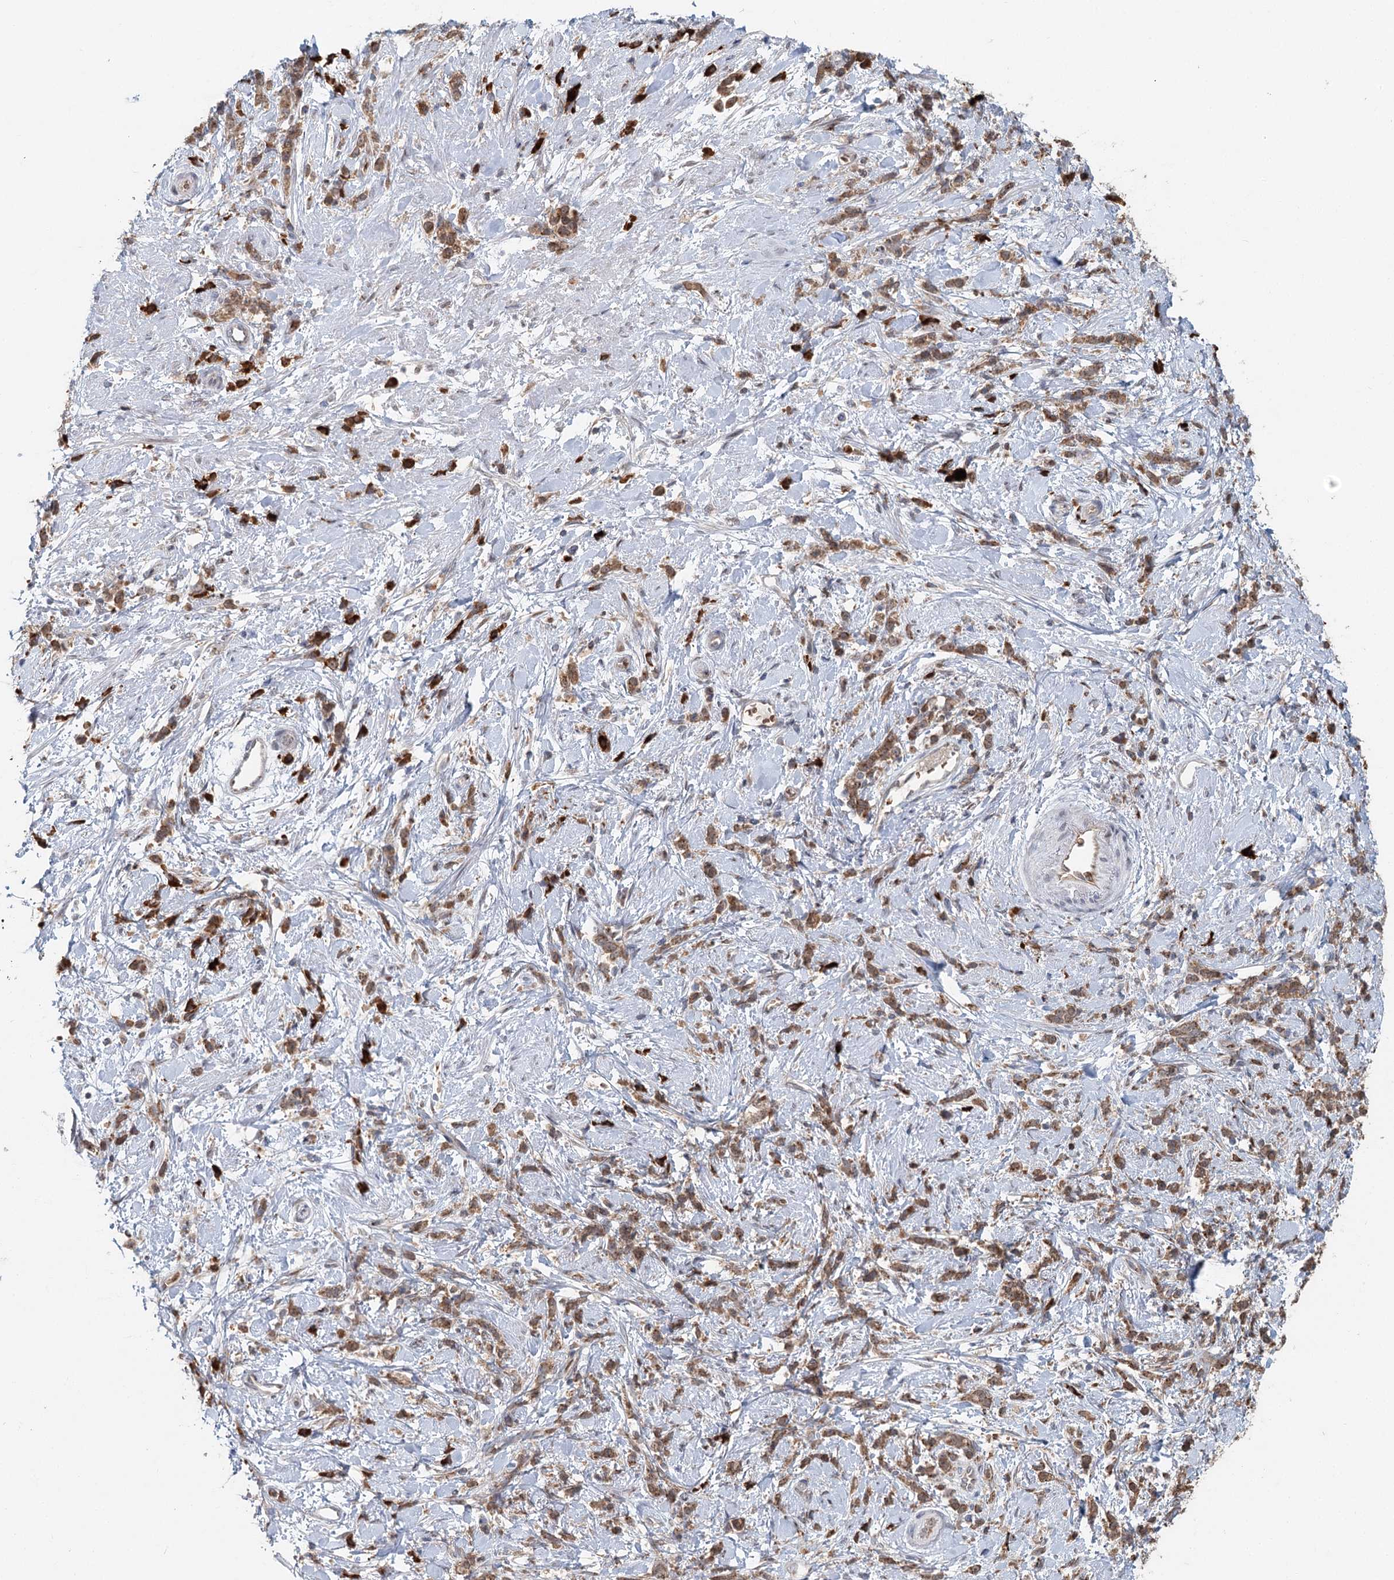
{"staining": {"intensity": "moderate", "quantity": ">75%", "location": "cytoplasmic/membranous"}, "tissue": "stomach cancer", "cell_type": "Tumor cells", "image_type": "cancer", "snomed": [{"axis": "morphology", "description": "Adenocarcinoma, NOS"}, {"axis": "topography", "description": "Stomach"}], "caption": "Adenocarcinoma (stomach) stained with a brown dye demonstrates moderate cytoplasmic/membranous positive staining in about >75% of tumor cells.", "gene": "ADK", "patient": {"sex": "female", "age": 60}}